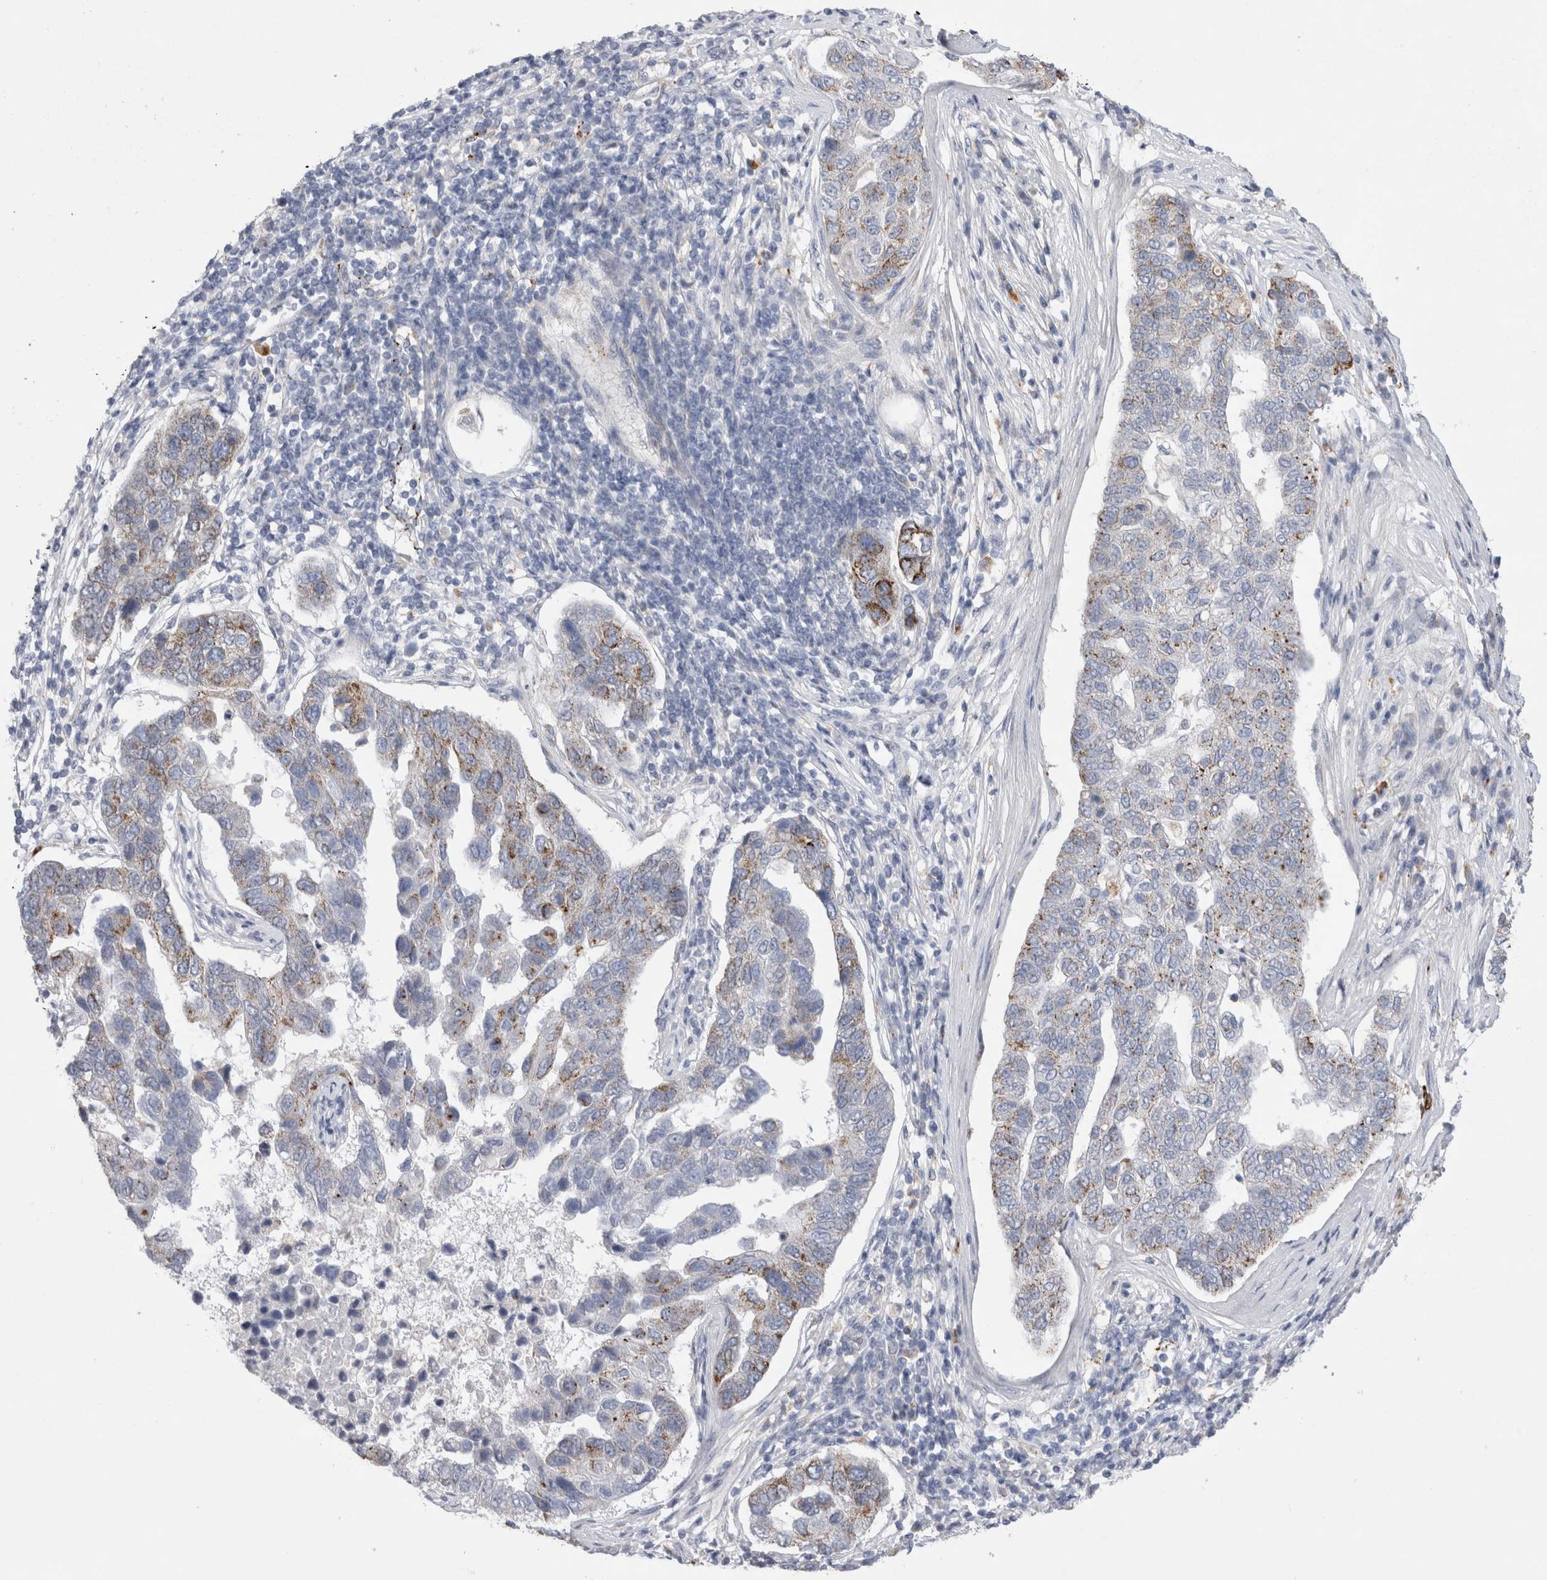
{"staining": {"intensity": "moderate", "quantity": "<25%", "location": "cytoplasmic/membranous"}, "tissue": "pancreatic cancer", "cell_type": "Tumor cells", "image_type": "cancer", "snomed": [{"axis": "morphology", "description": "Adenocarcinoma, NOS"}, {"axis": "topography", "description": "Pancreas"}], "caption": "Immunohistochemical staining of human pancreatic cancer (adenocarcinoma) shows low levels of moderate cytoplasmic/membranous positivity in about <25% of tumor cells.", "gene": "GAA", "patient": {"sex": "female", "age": 61}}